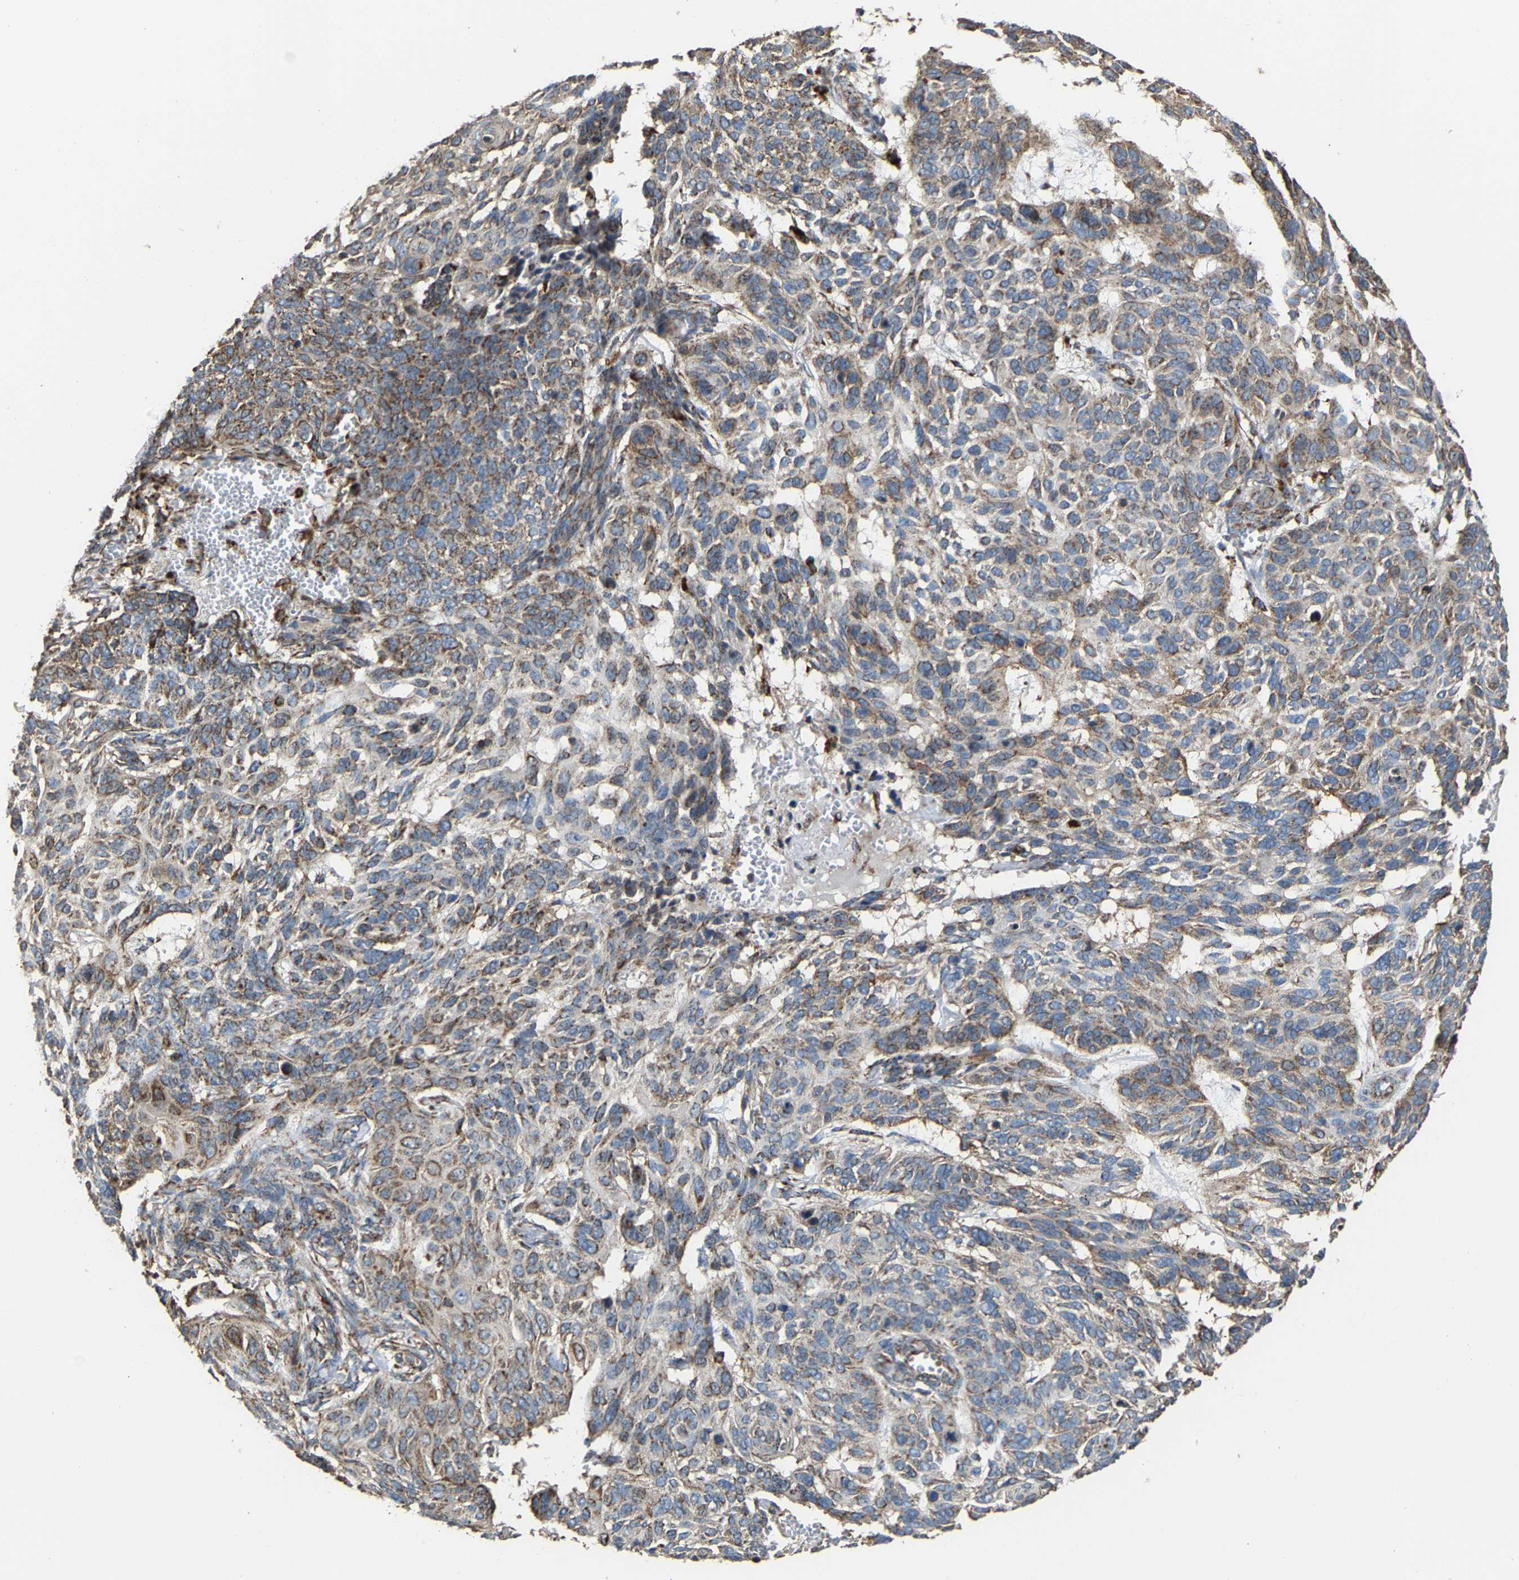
{"staining": {"intensity": "moderate", "quantity": "25%-75%", "location": "cytoplasmic/membranous"}, "tissue": "skin cancer", "cell_type": "Tumor cells", "image_type": "cancer", "snomed": [{"axis": "morphology", "description": "Basal cell carcinoma"}, {"axis": "topography", "description": "Skin"}], "caption": "Skin cancer (basal cell carcinoma) stained with a brown dye demonstrates moderate cytoplasmic/membranous positive staining in approximately 25%-75% of tumor cells.", "gene": "NDUFV3", "patient": {"sex": "male", "age": 85}}